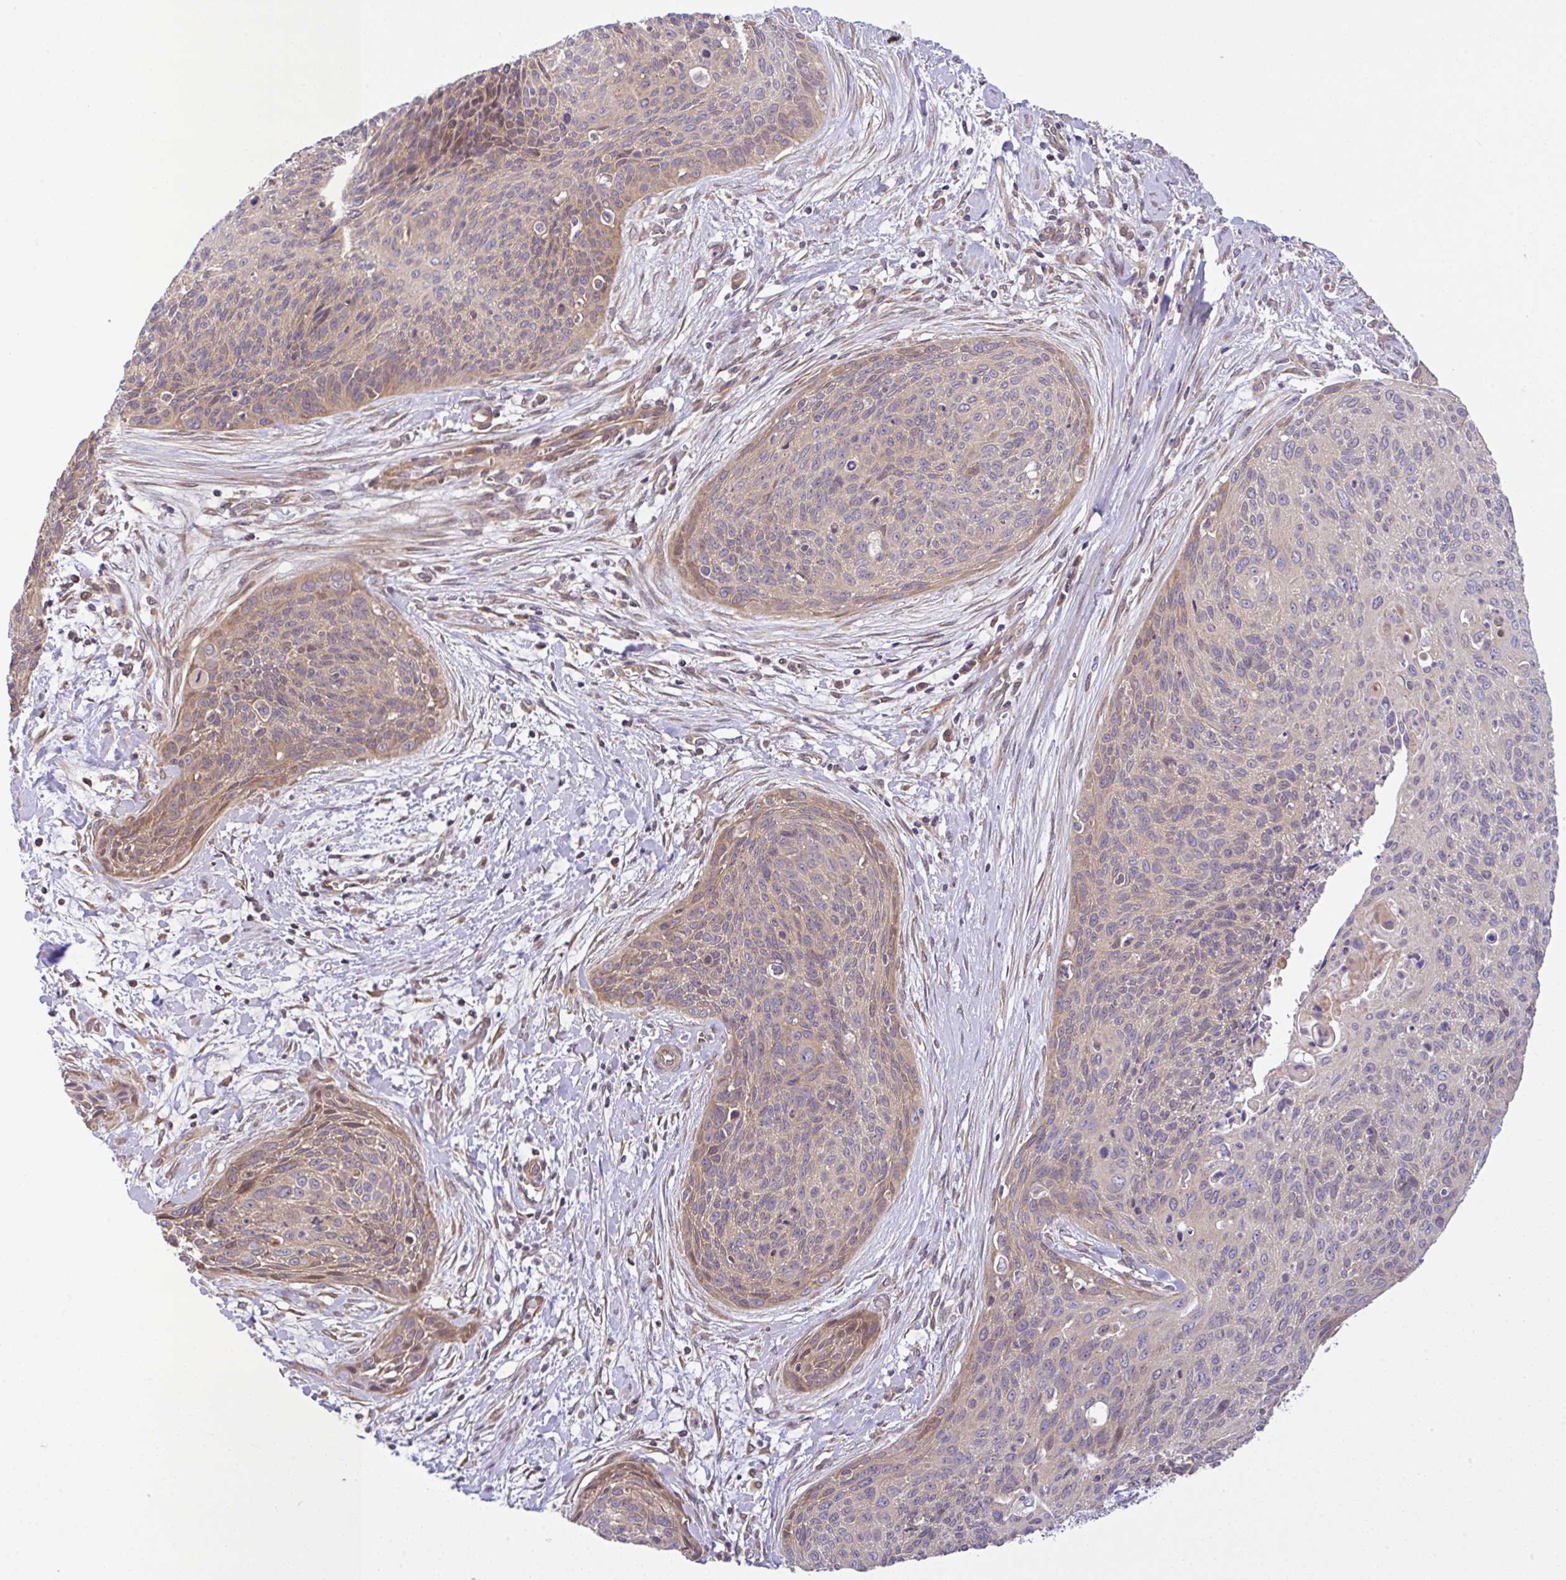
{"staining": {"intensity": "weak", "quantity": "25%-75%", "location": "cytoplasmic/membranous"}, "tissue": "cervical cancer", "cell_type": "Tumor cells", "image_type": "cancer", "snomed": [{"axis": "morphology", "description": "Squamous cell carcinoma, NOS"}, {"axis": "topography", "description": "Cervix"}], "caption": "Human cervical squamous cell carcinoma stained for a protein (brown) reveals weak cytoplasmic/membranous positive expression in about 25%-75% of tumor cells.", "gene": "UBE4A", "patient": {"sex": "female", "age": 55}}